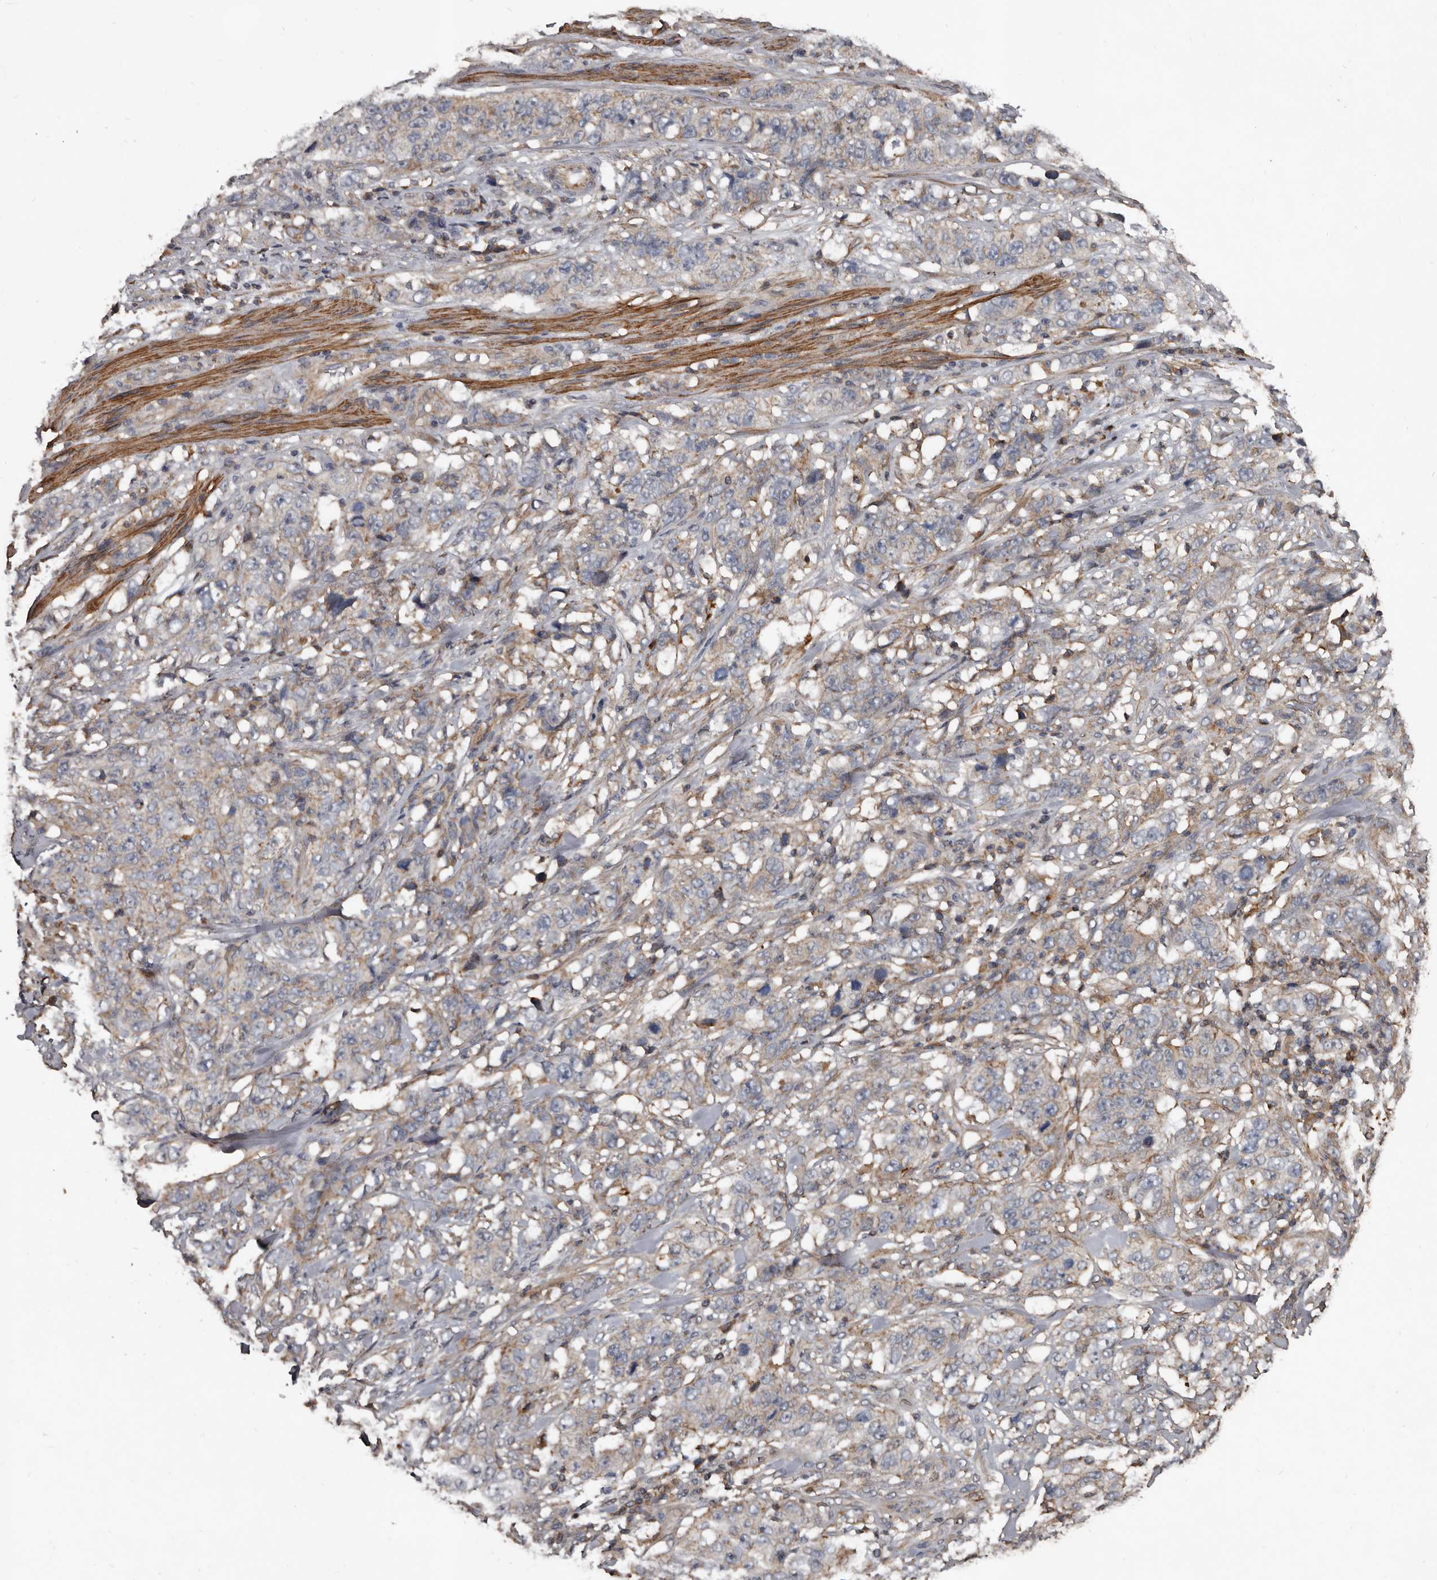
{"staining": {"intensity": "weak", "quantity": "<25%", "location": "cytoplasmic/membranous"}, "tissue": "stomach cancer", "cell_type": "Tumor cells", "image_type": "cancer", "snomed": [{"axis": "morphology", "description": "Adenocarcinoma, NOS"}, {"axis": "topography", "description": "Stomach"}], "caption": "This micrograph is of stomach cancer stained with IHC to label a protein in brown with the nuclei are counter-stained blue. There is no expression in tumor cells. (Stains: DAB (3,3'-diaminobenzidine) immunohistochemistry (IHC) with hematoxylin counter stain, Microscopy: brightfield microscopy at high magnification).", "gene": "GREB1", "patient": {"sex": "male", "age": 48}}